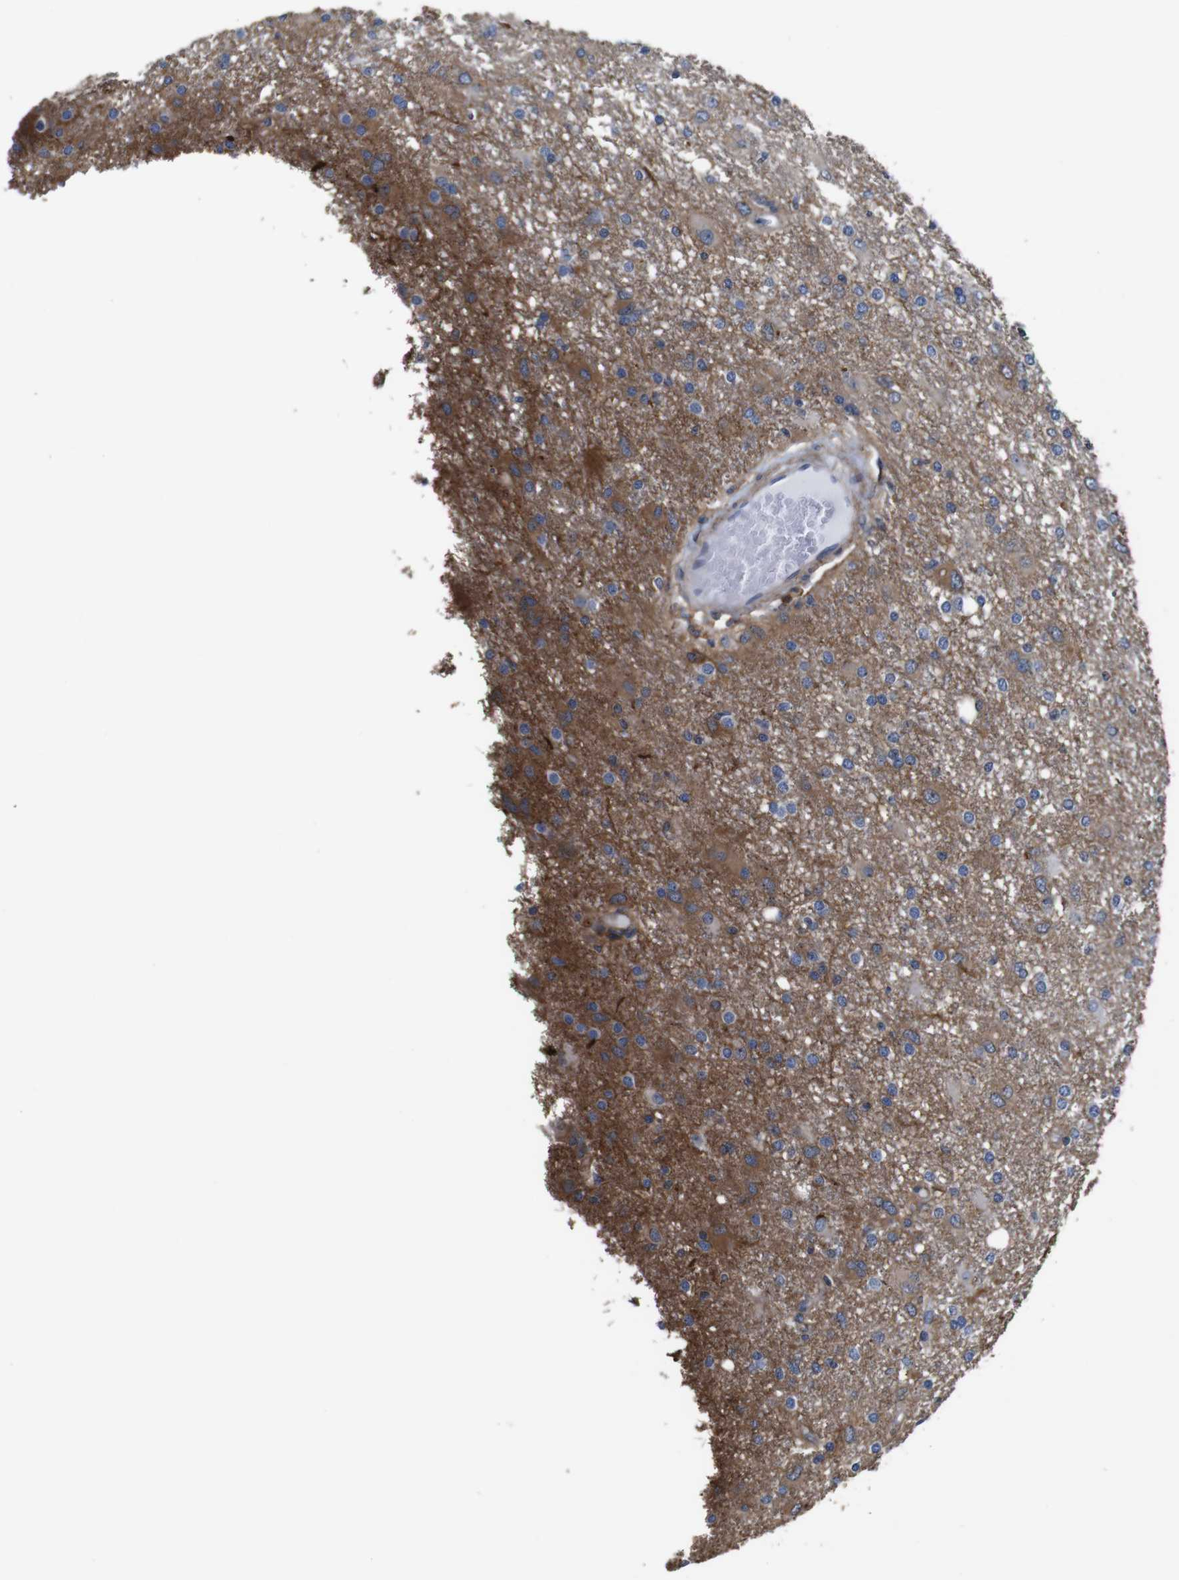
{"staining": {"intensity": "negative", "quantity": "none", "location": "none"}, "tissue": "glioma", "cell_type": "Tumor cells", "image_type": "cancer", "snomed": [{"axis": "morphology", "description": "Glioma, malignant, High grade"}, {"axis": "topography", "description": "Brain"}], "caption": "Tumor cells are negative for protein expression in human glioma. (Stains: DAB immunohistochemistry with hematoxylin counter stain, Microscopy: brightfield microscopy at high magnification).", "gene": "PI4KA", "patient": {"sex": "female", "age": 59}}